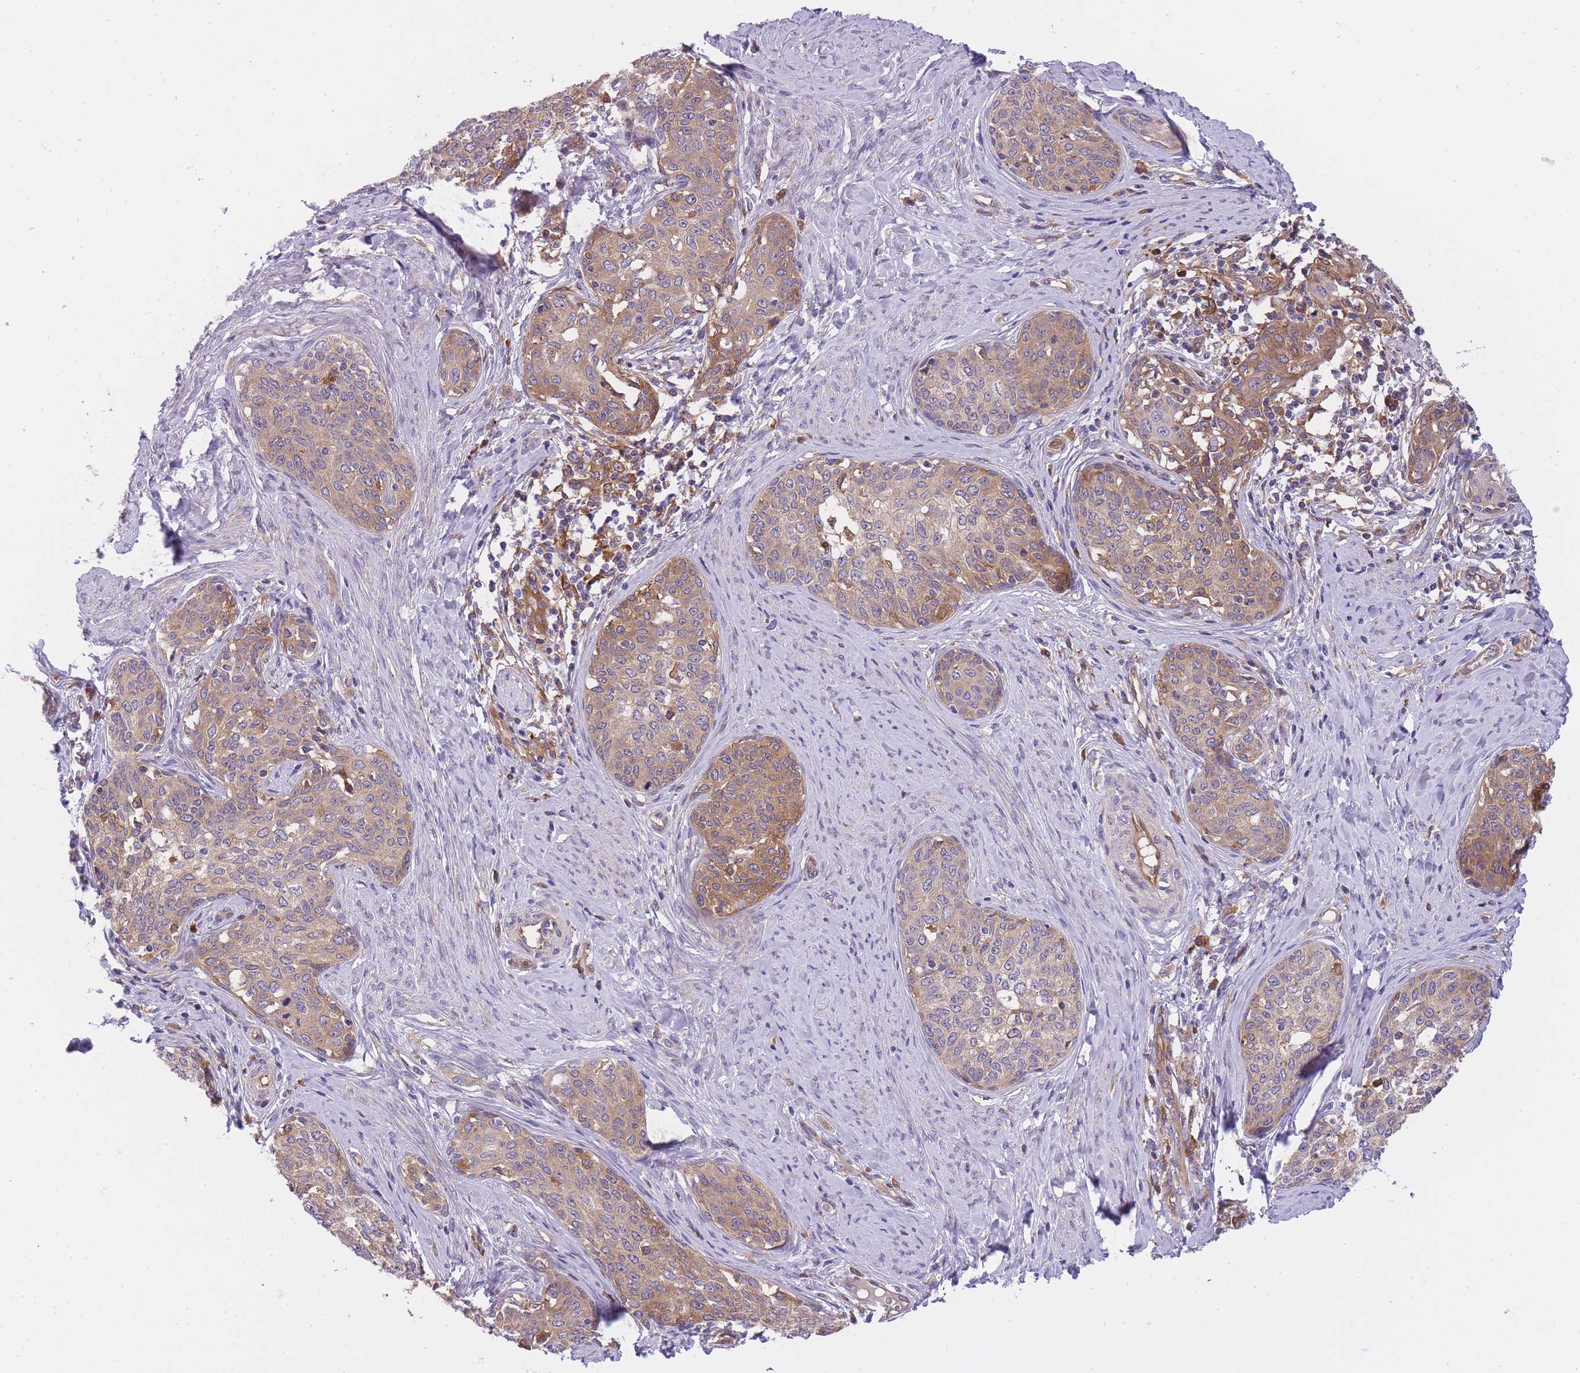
{"staining": {"intensity": "moderate", "quantity": "25%-75%", "location": "cytoplasmic/membranous"}, "tissue": "cervical cancer", "cell_type": "Tumor cells", "image_type": "cancer", "snomed": [{"axis": "morphology", "description": "Squamous cell carcinoma, NOS"}, {"axis": "morphology", "description": "Adenocarcinoma, NOS"}, {"axis": "topography", "description": "Cervix"}], "caption": "Protein analysis of cervical cancer (adenocarcinoma) tissue demonstrates moderate cytoplasmic/membranous staining in about 25%-75% of tumor cells.", "gene": "CRYGN", "patient": {"sex": "female", "age": 52}}